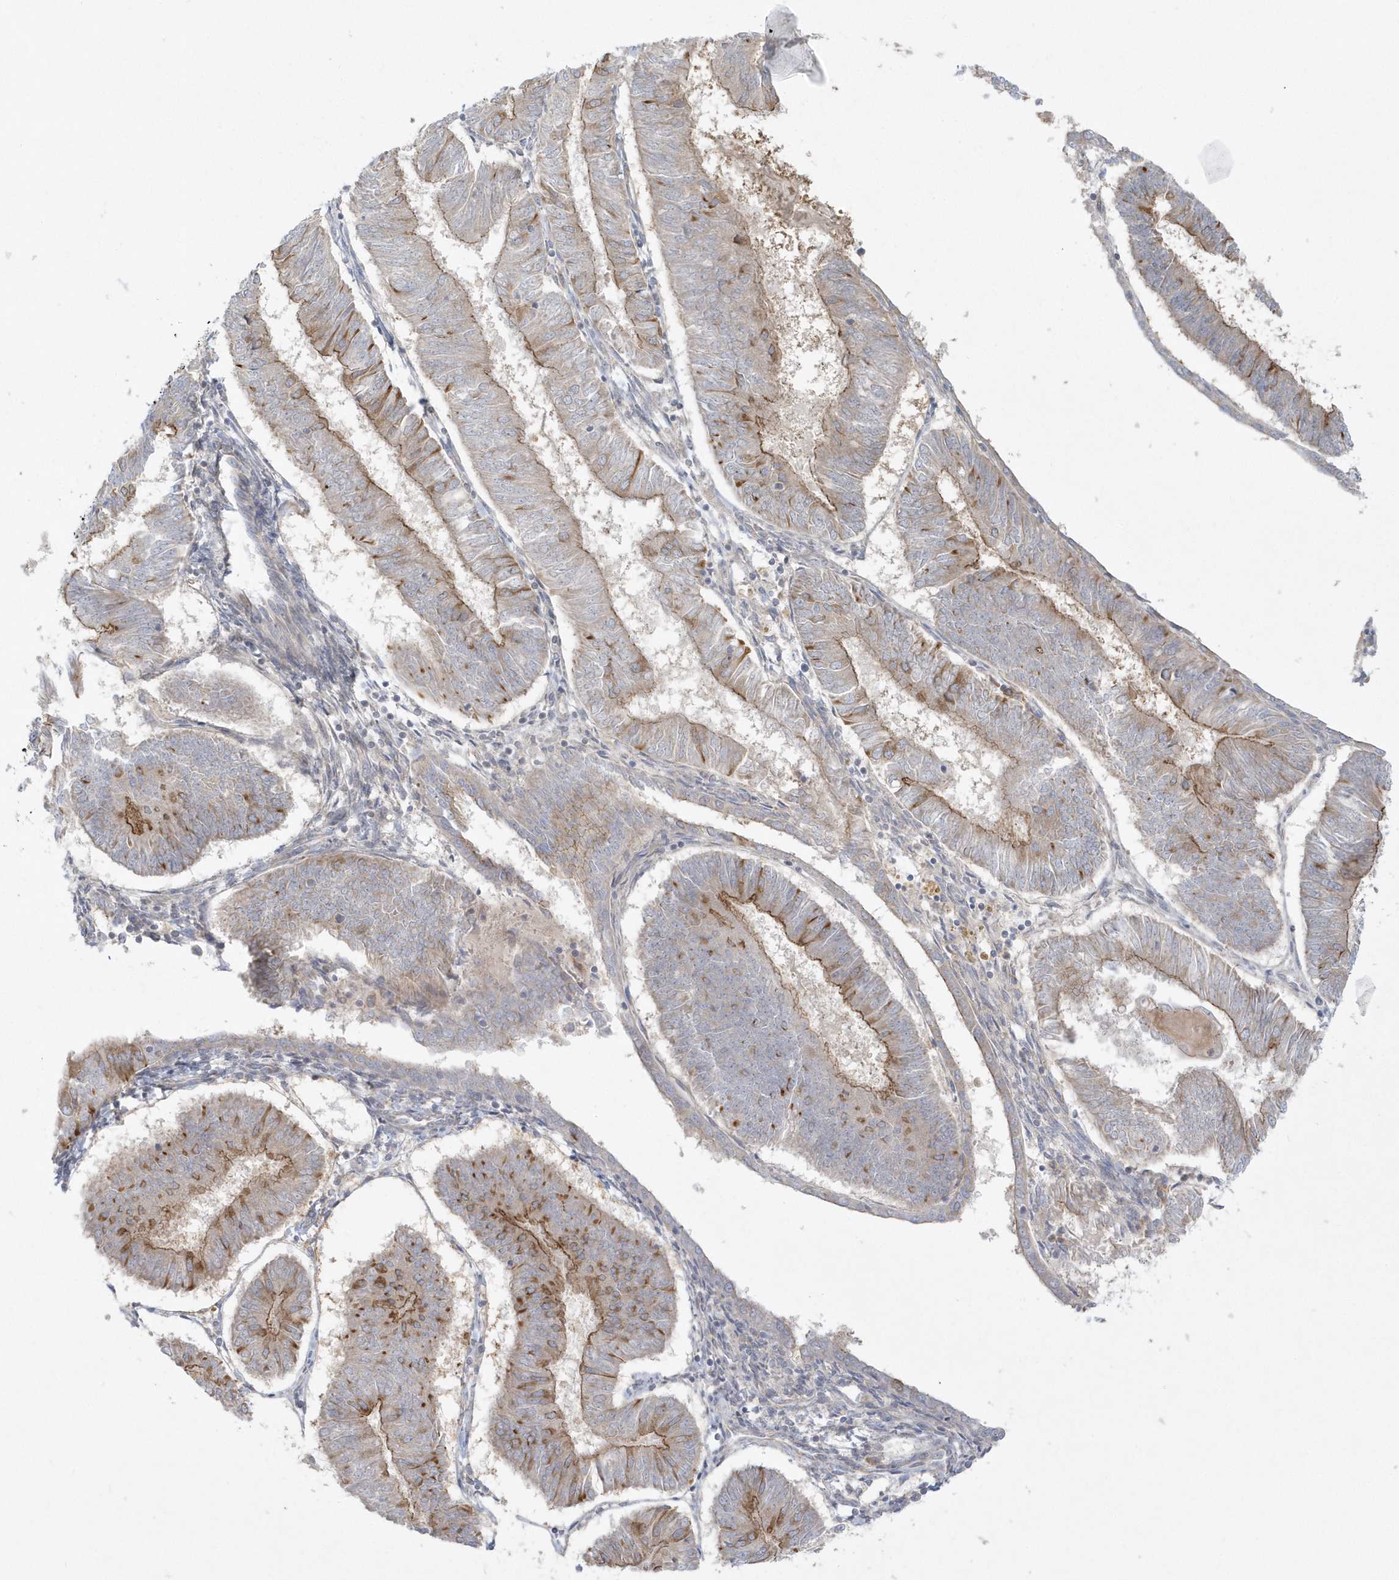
{"staining": {"intensity": "moderate", "quantity": "25%-75%", "location": "cytoplasmic/membranous"}, "tissue": "endometrial cancer", "cell_type": "Tumor cells", "image_type": "cancer", "snomed": [{"axis": "morphology", "description": "Adenocarcinoma, NOS"}, {"axis": "topography", "description": "Endometrium"}], "caption": "Immunohistochemistry staining of endometrial adenocarcinoma, which demonstrates medium levels of moderate cytoplasmic/membranous positivity in about 25%-75% of tumor cells indicating moderate cytoplasmic/membranous protein expression. The staining was performed using DAB (brown) for protein detection and nuclei were counterstained in hematoxylin (blue).", "gene": "DNAJC18", "patient": {"sex": "female", "age": 58}}